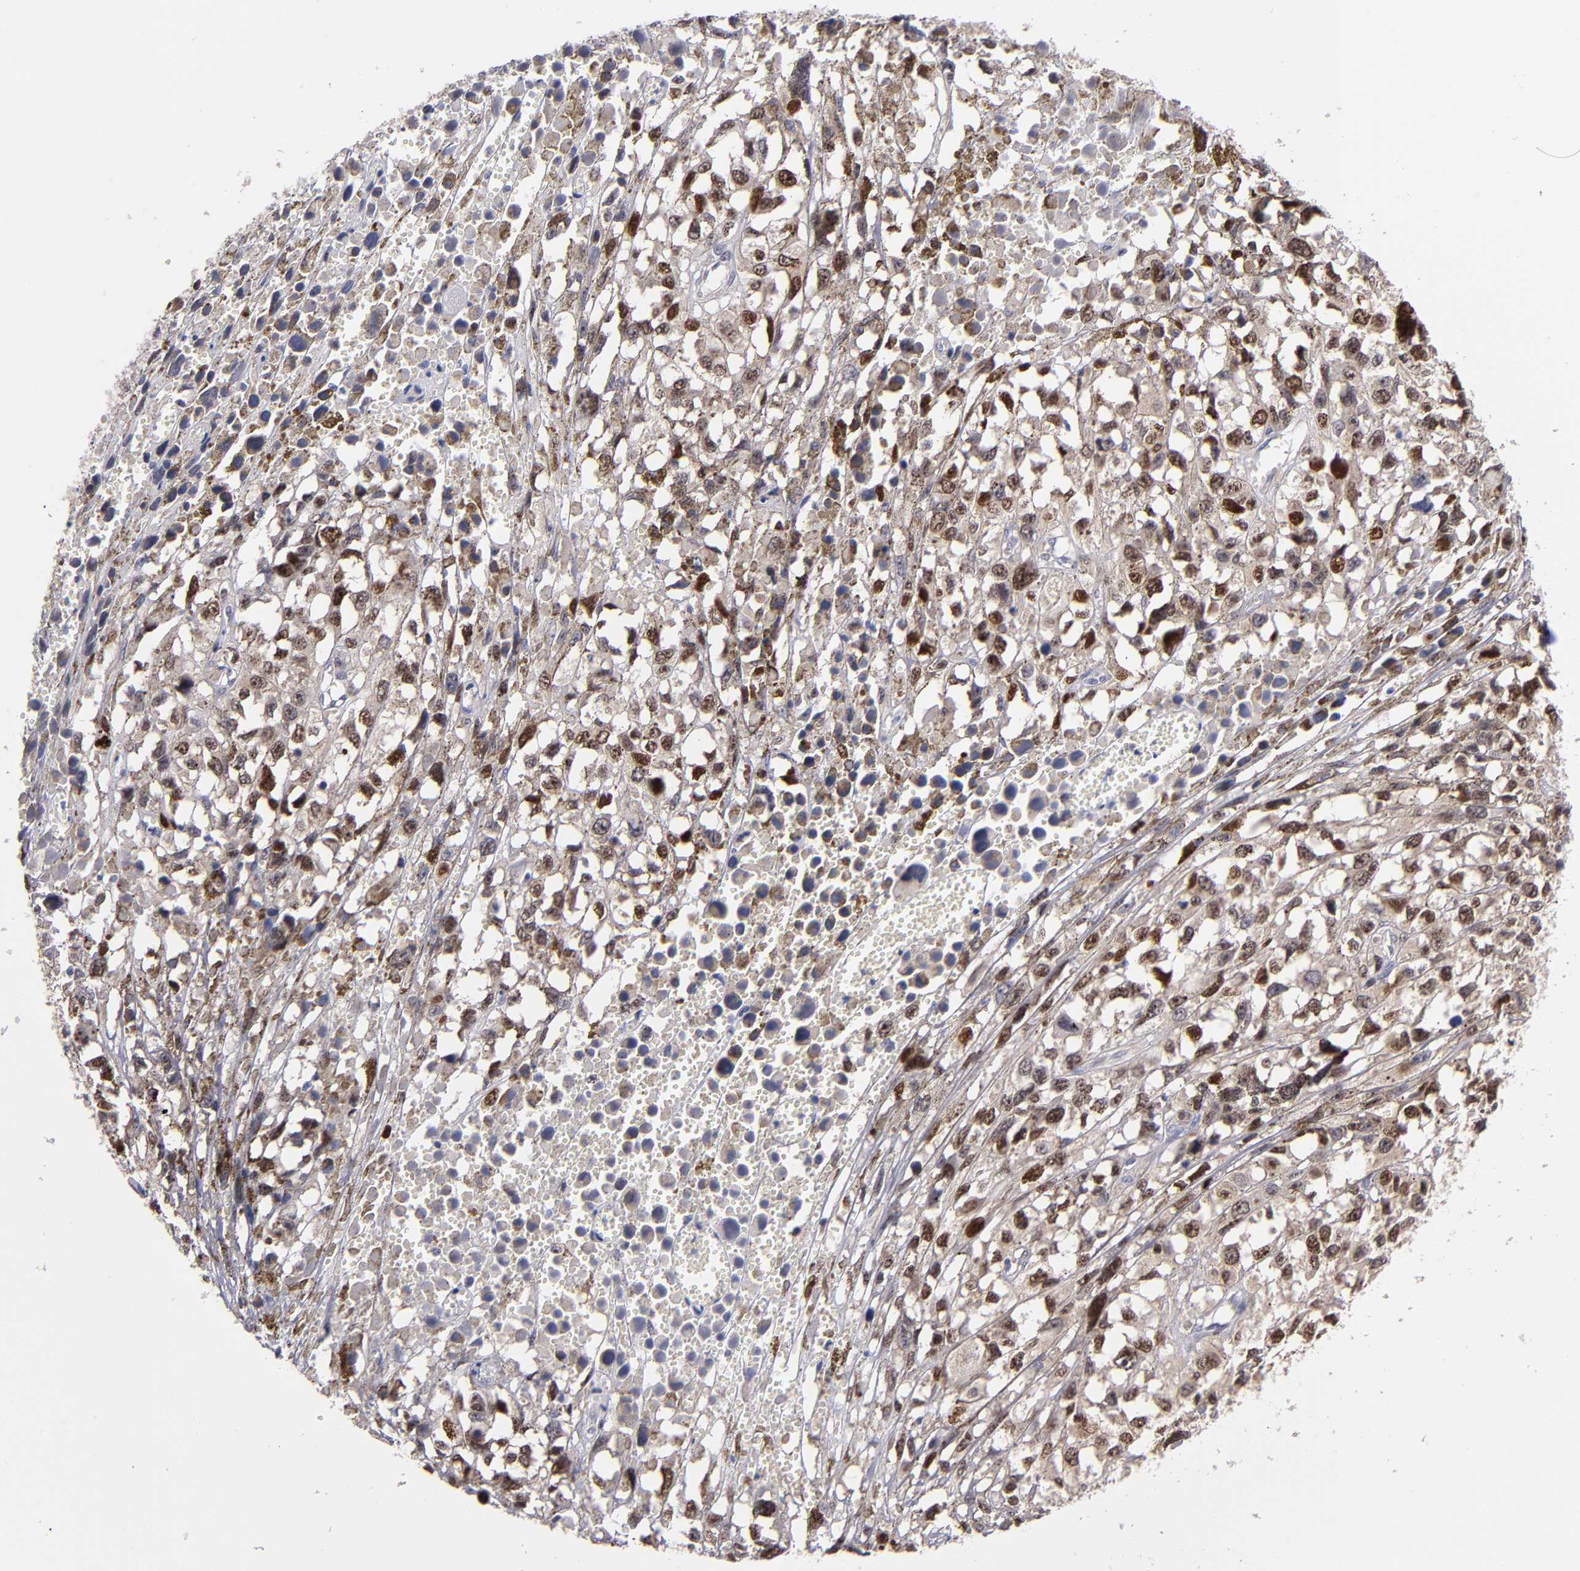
{"staining": {"intensity": "moderate", "quantity": ">75%", "location": "cytoplasmic/membranous,nuclear"}, "tissue": "melanoma", "cell_type": "Tumor cells", "image_type": "cancer", "snomed": [{"axis": "morphology", "description": "Malignant melanoma, Metastatic site"}, {"axis": "topography", "description": "Lymph node"}], "caption": "Malignant melanoma (metastatic site) stained with DAB (3,3'-diaminobenzidine) immunohistochemistry demonstrates medium levels of moderate cytoplasmic/membranous and nuclear positivity in about >75% of tumor cells.", "gene": "EIF3L", "patient": {"sex": "male", "age": 59}}